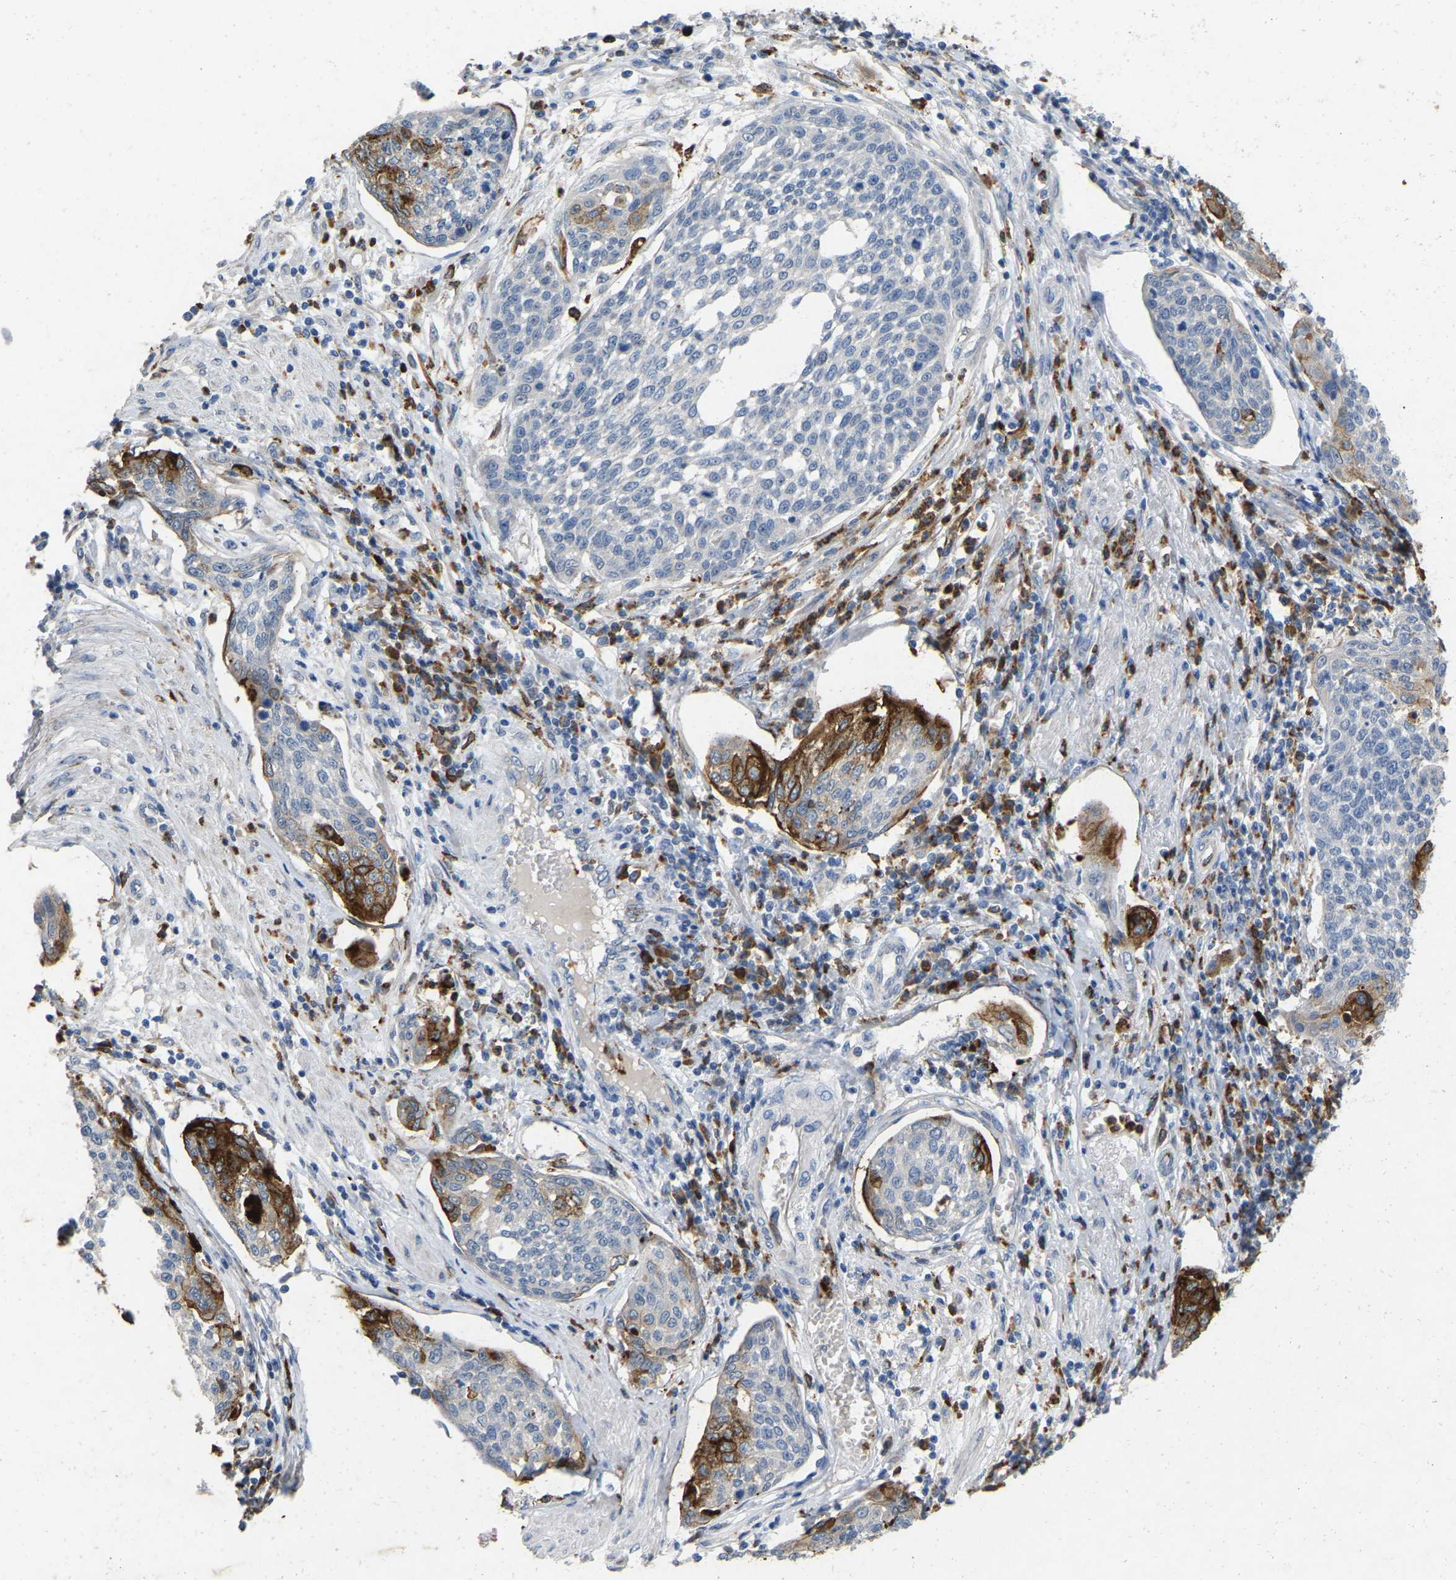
{"staining": {"intensity": "strong", "quantity": "<25%", "location": "cytoplasmic/membranous"}, "tissue": "cervical cancer", "cell_type": "Tumor cells", "image_type": "cancer", "snomed": [{"axis": "morphology", "description": "Squamous cell carcinoma, NOS"}, {"axis": "topography", "description": "Cervix"}], "caption": "Immunohistochemistry (IHC) of cervical cancer demonstrates medium levels of strong cytoplasmic/membranous staining in about <25% of tumor cells.", "gene": "RHEB", "patient": {"sex": "female", "age": 34}}